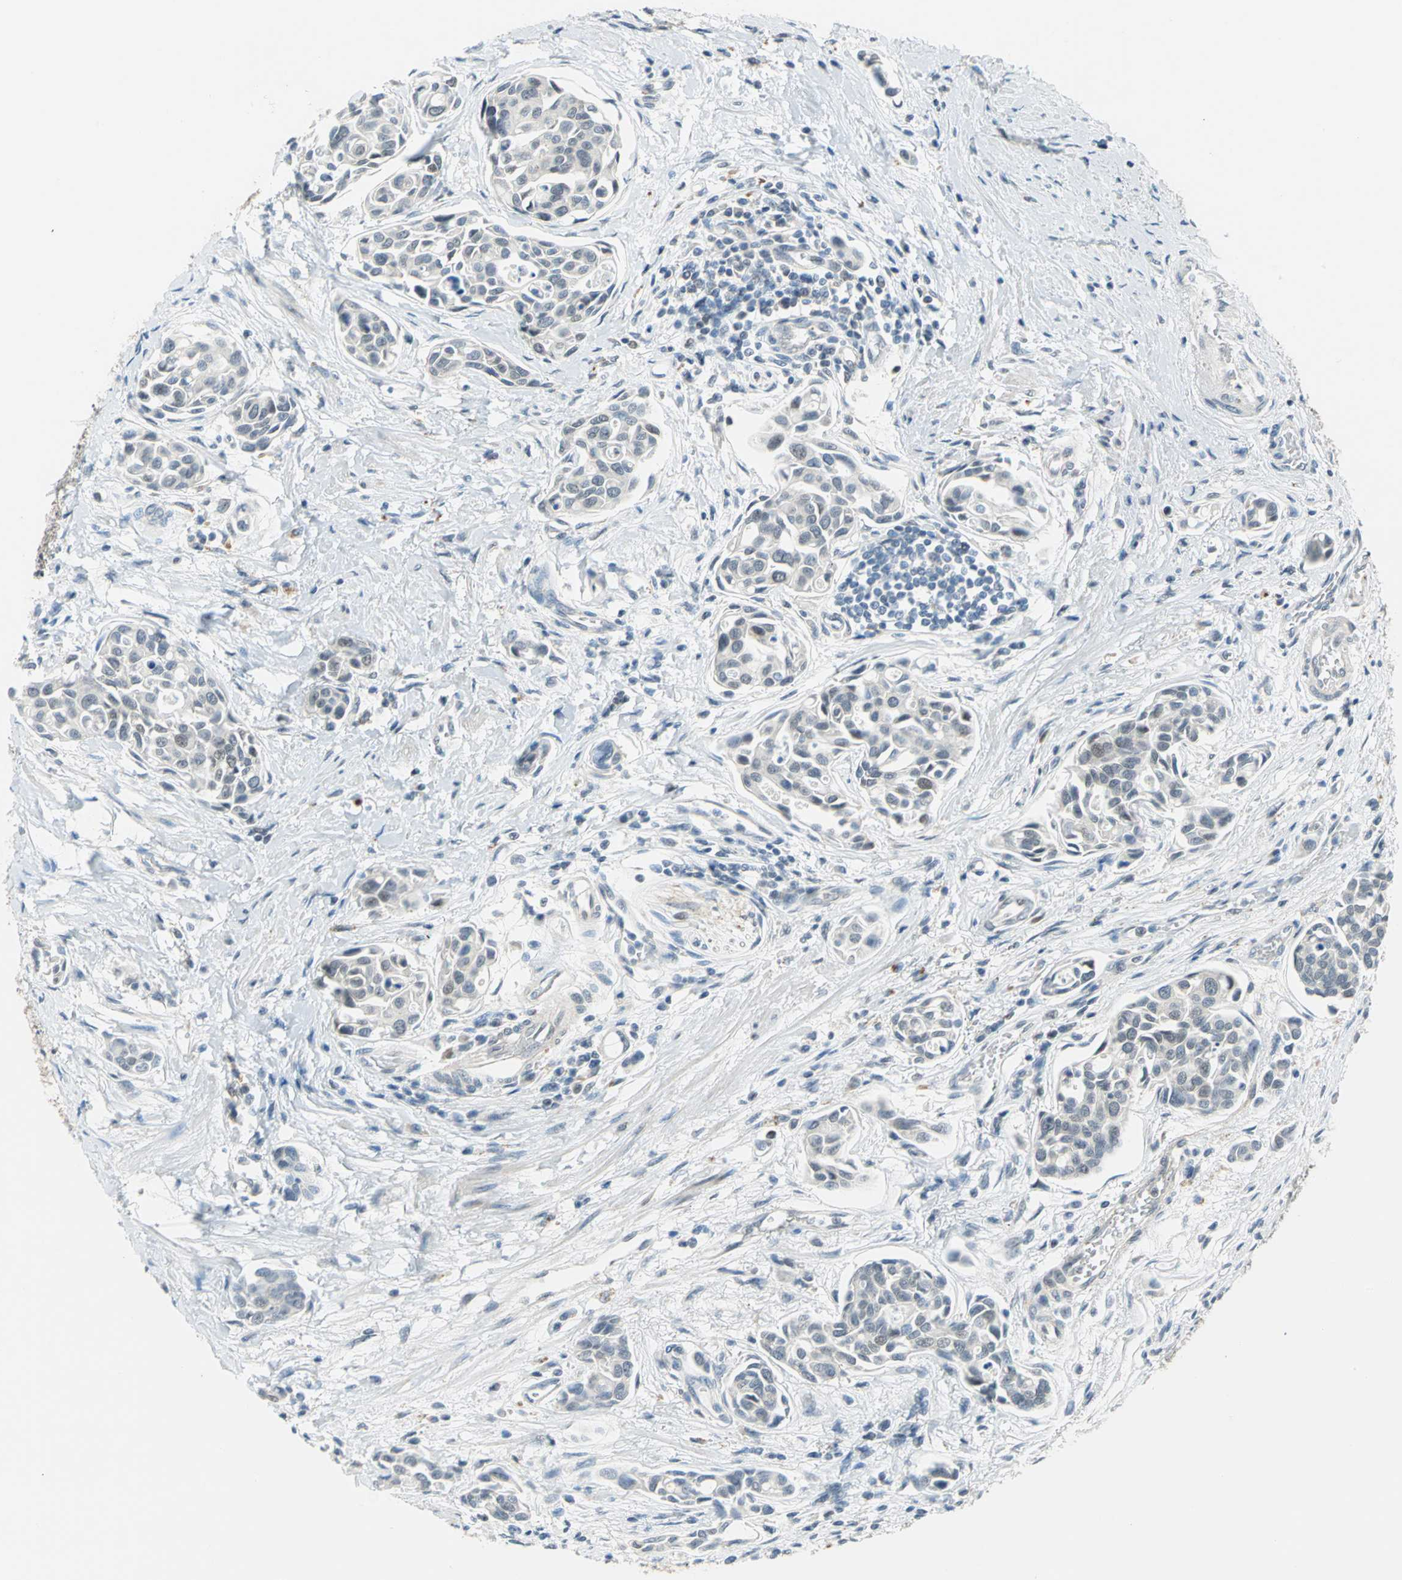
{"staining": {"intensity": "negative", "quantity": "none", "location": "none"}, "tissue": "urothelial cancer", "cell_type": "Tumor cells", "image_type": "cancer", "snomed": [{"axis": "morphology", "description": "Urothelial carcinoma, High grade"}, {"axis": "topography", "description": "Urinary bladder"}], "caption": "An immunohistochemistry histopathology image of urothelial carcinoma (high-grade) is shown. There is no staining in tumor cells of urothelial carcinoma (high-grade). (DAB immunohistochemistry, high magnification).", "gene": "PIN1", "patient": {"sex": "male", "age": 78}}